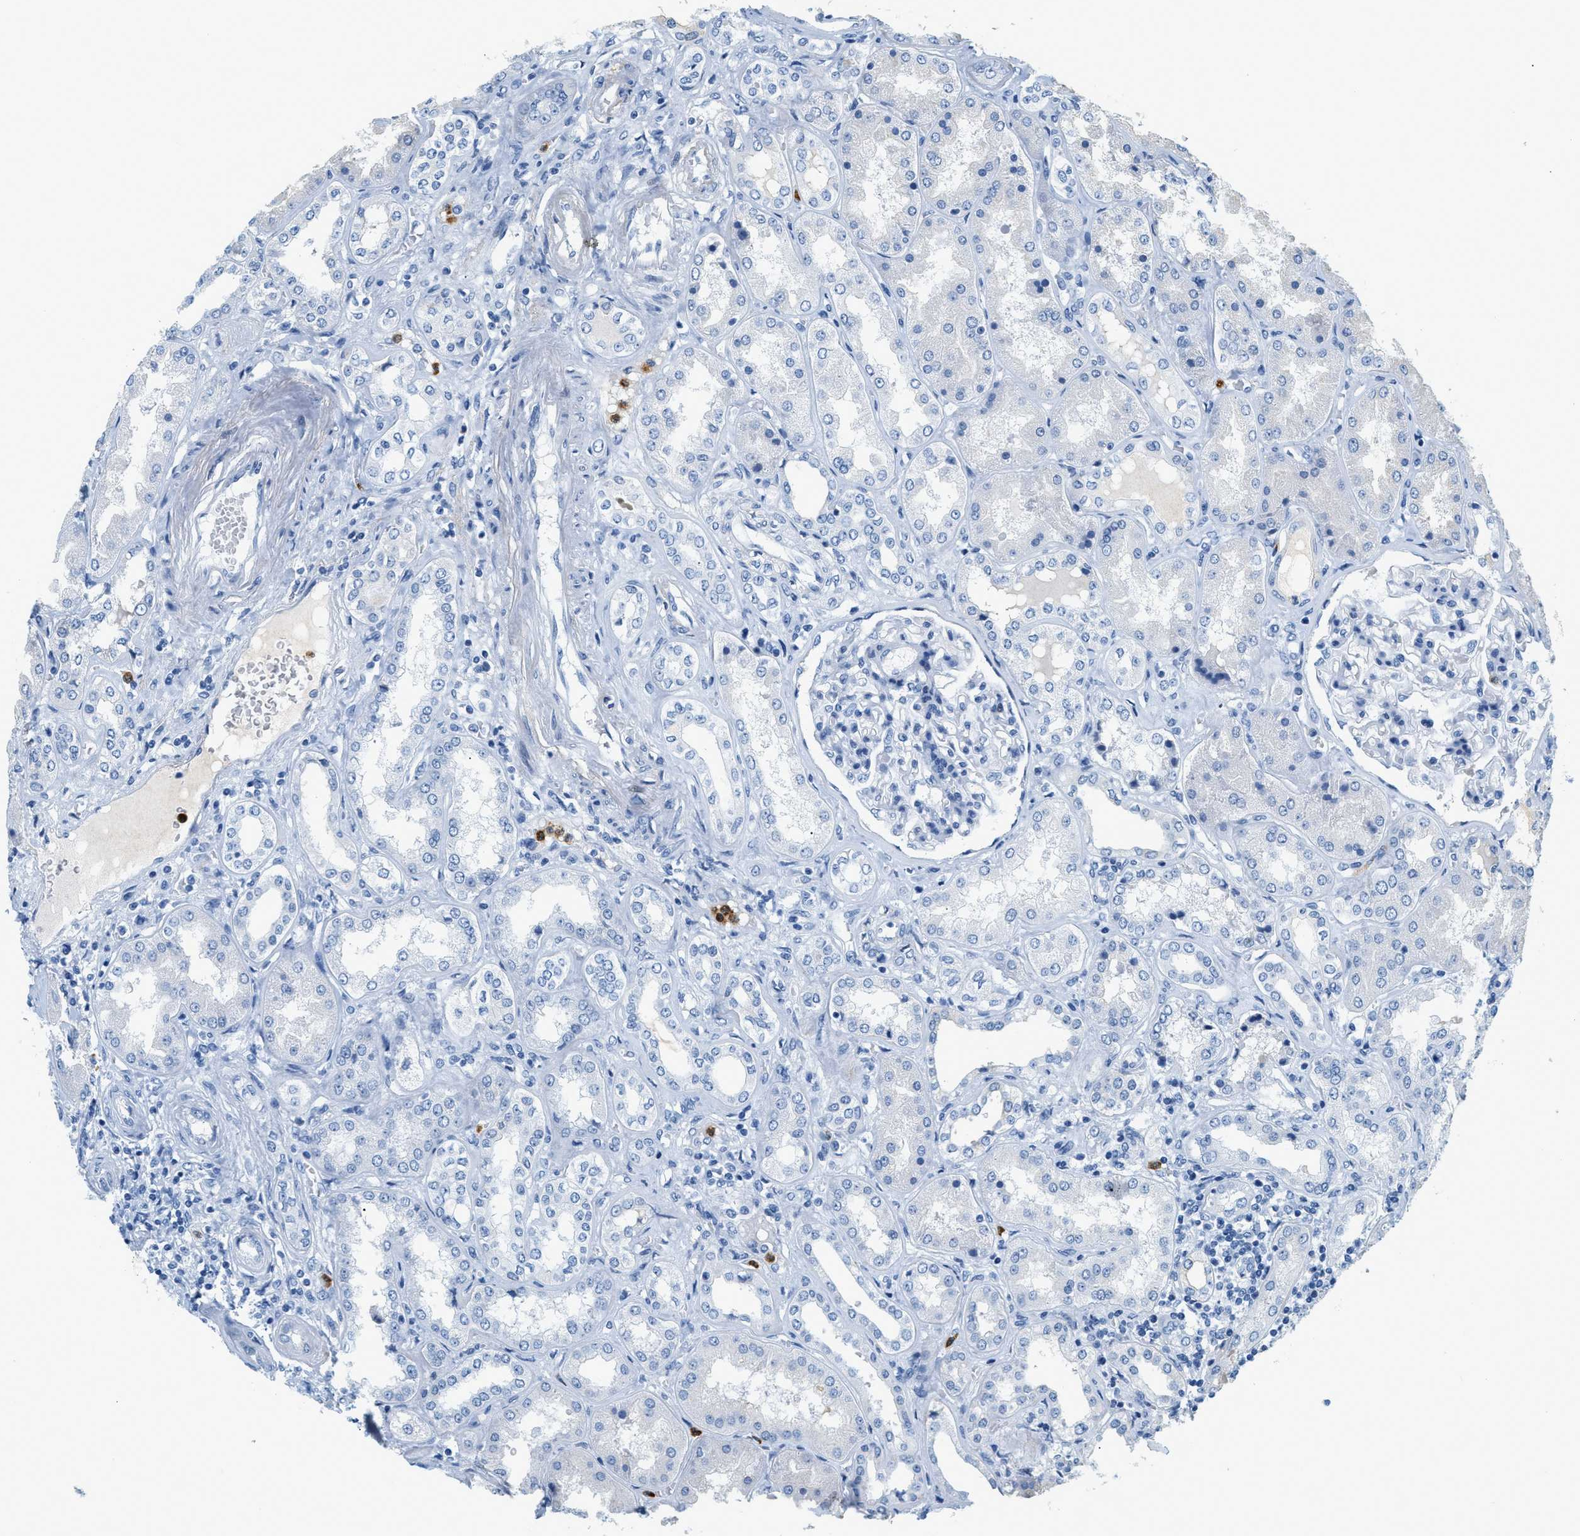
{"staining": {"intensity": "negative", "quantity": "none", "location": "none"}, "tissue": "kidney", "cell_type": "Cells in glomeruli", "image_type": "normal", "snomed": [{"axis": "morphology", "description": "Normal tissue, NOS"}, {"axis": "topography", "description": "Kidney"}], "caption": "High magnification brightfield microscopy of benign kidney stained with DAB (brown) and counterstained with hematoxylin (blue): cells in glomeruli show no significant positivity. (DAB IHC with hematoxylin counter stain).", "gene": "LCN2", "patient": {"sex": "female", "age": 56}}